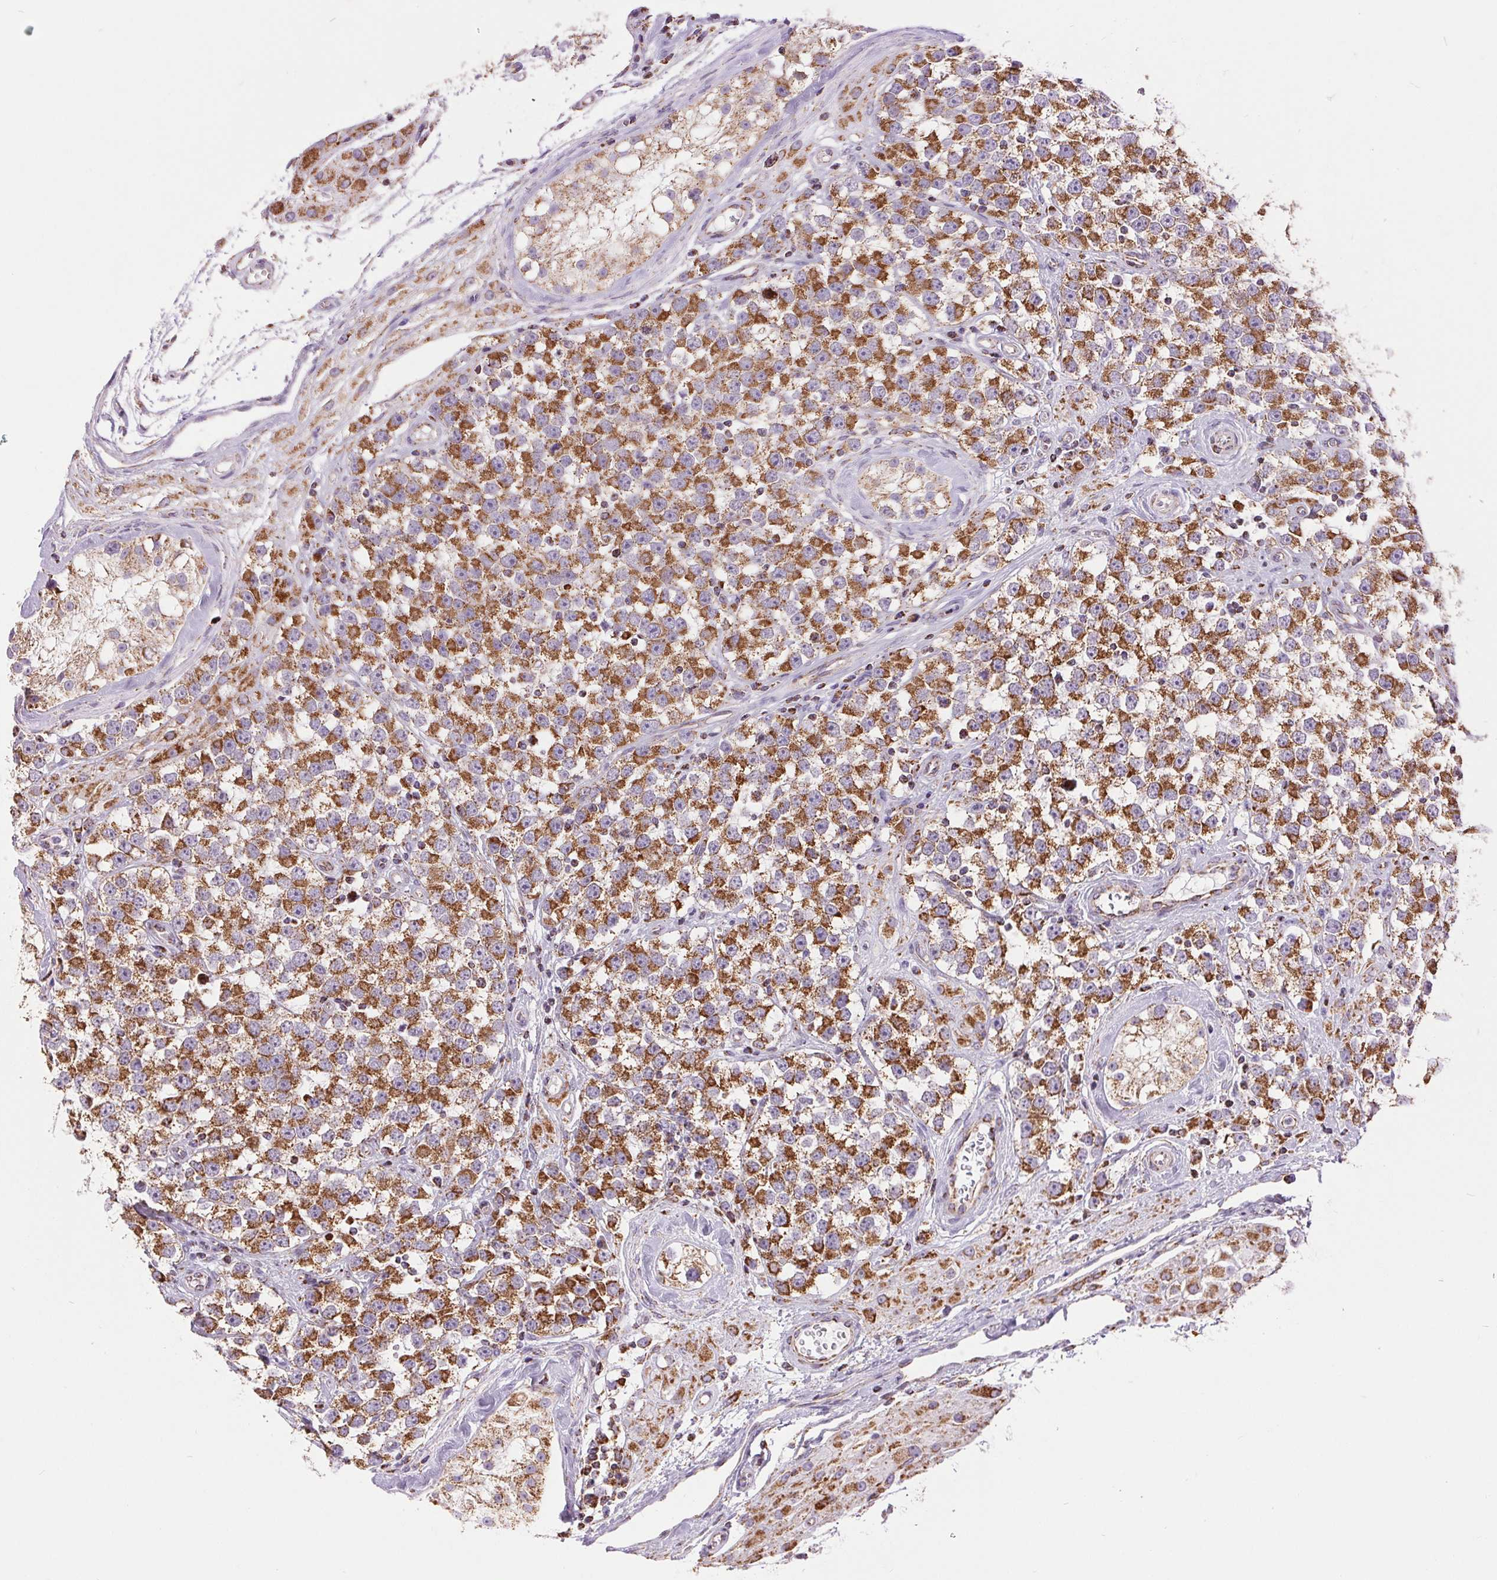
{"staining": {"intensity": "strong", "quantity": ">75%", "location": "cytoplasmic/membranous"}, "tissue": "testis cancer", "cell_type": "Tumor cells", "image_type": "cancer", "snomed": [{"axis": "morphology", "description": "Seminoma, NOS"}, {"axis": "topography", "description": "Testis"}], "caption": "High-magnification brightfield microscopy of seminoma (testis) stained with DAB (3,3'-diaminobenzidine) (brown) and counterstained with hematoxylin (blue). tumor cells exhibit strong cytoplasmic/membranous expression is seen in approximately>75% of cells. (brown staining indicates protein expression, while blue staining denotes nuclei).", "gene": "ATP5PB", "patient": {"sex": "male", "age": 34}}